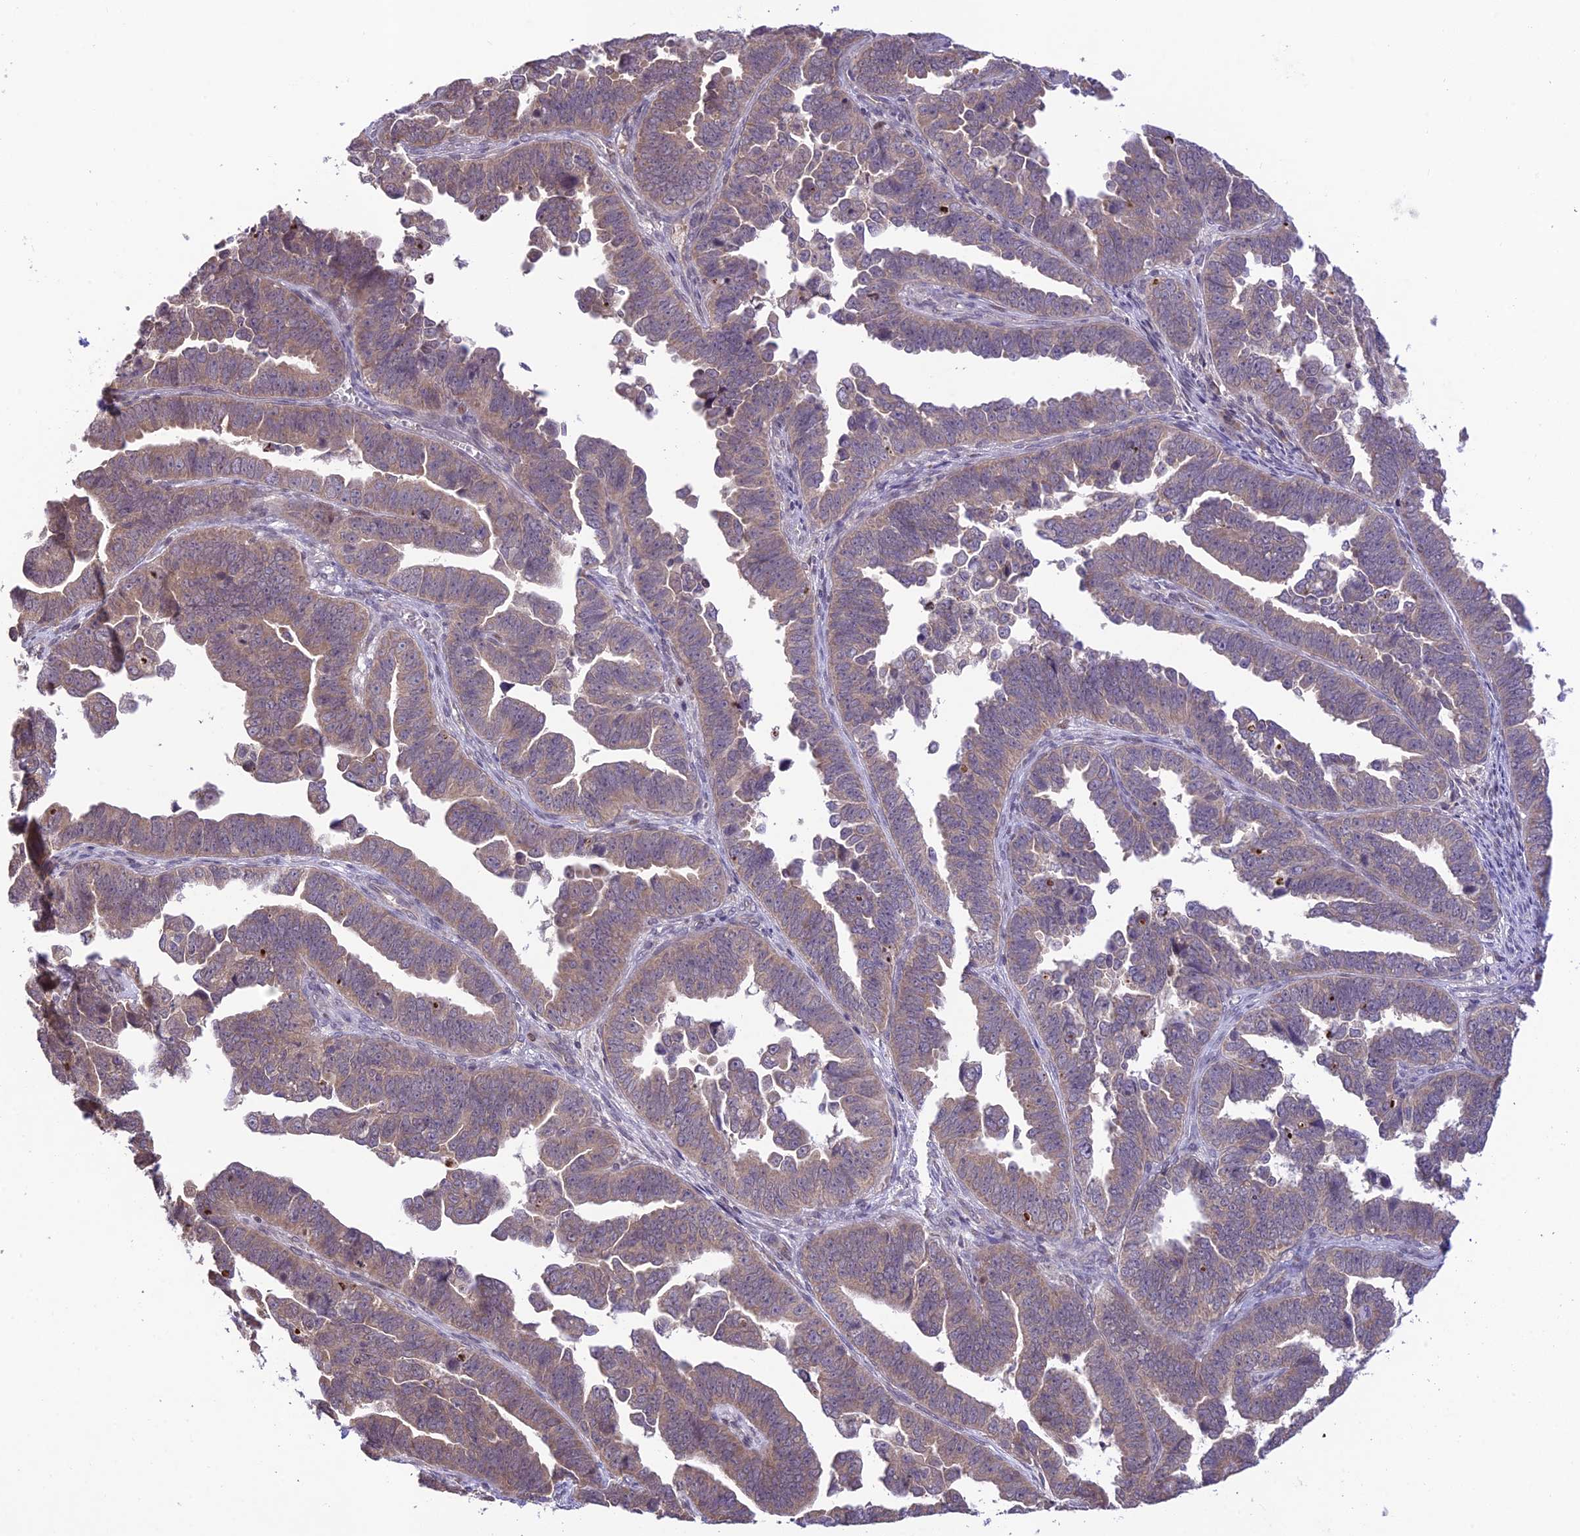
{"staining": {"intensity": "weak", "quantity": ">75%", "location": "cytoplasmic/membranous"}, "tissue": "endometrial cancer", "cell_type": "Tumor cells", "image_type": "cancer", "snomed": [{"axis": "morphology", "description": "Adenocarcinoma, NOS"}, {"axis": "topography", "description": "Endometrium"}], "caption": "Human adenocarcinoma (endometrial) stained for a protein (brown) shows weak cytoplasmic/membranous positive staining in approximately >75% of tumor cells.", "gene": "TEKT1", "patient": {"sex": "female", "age": 75}}